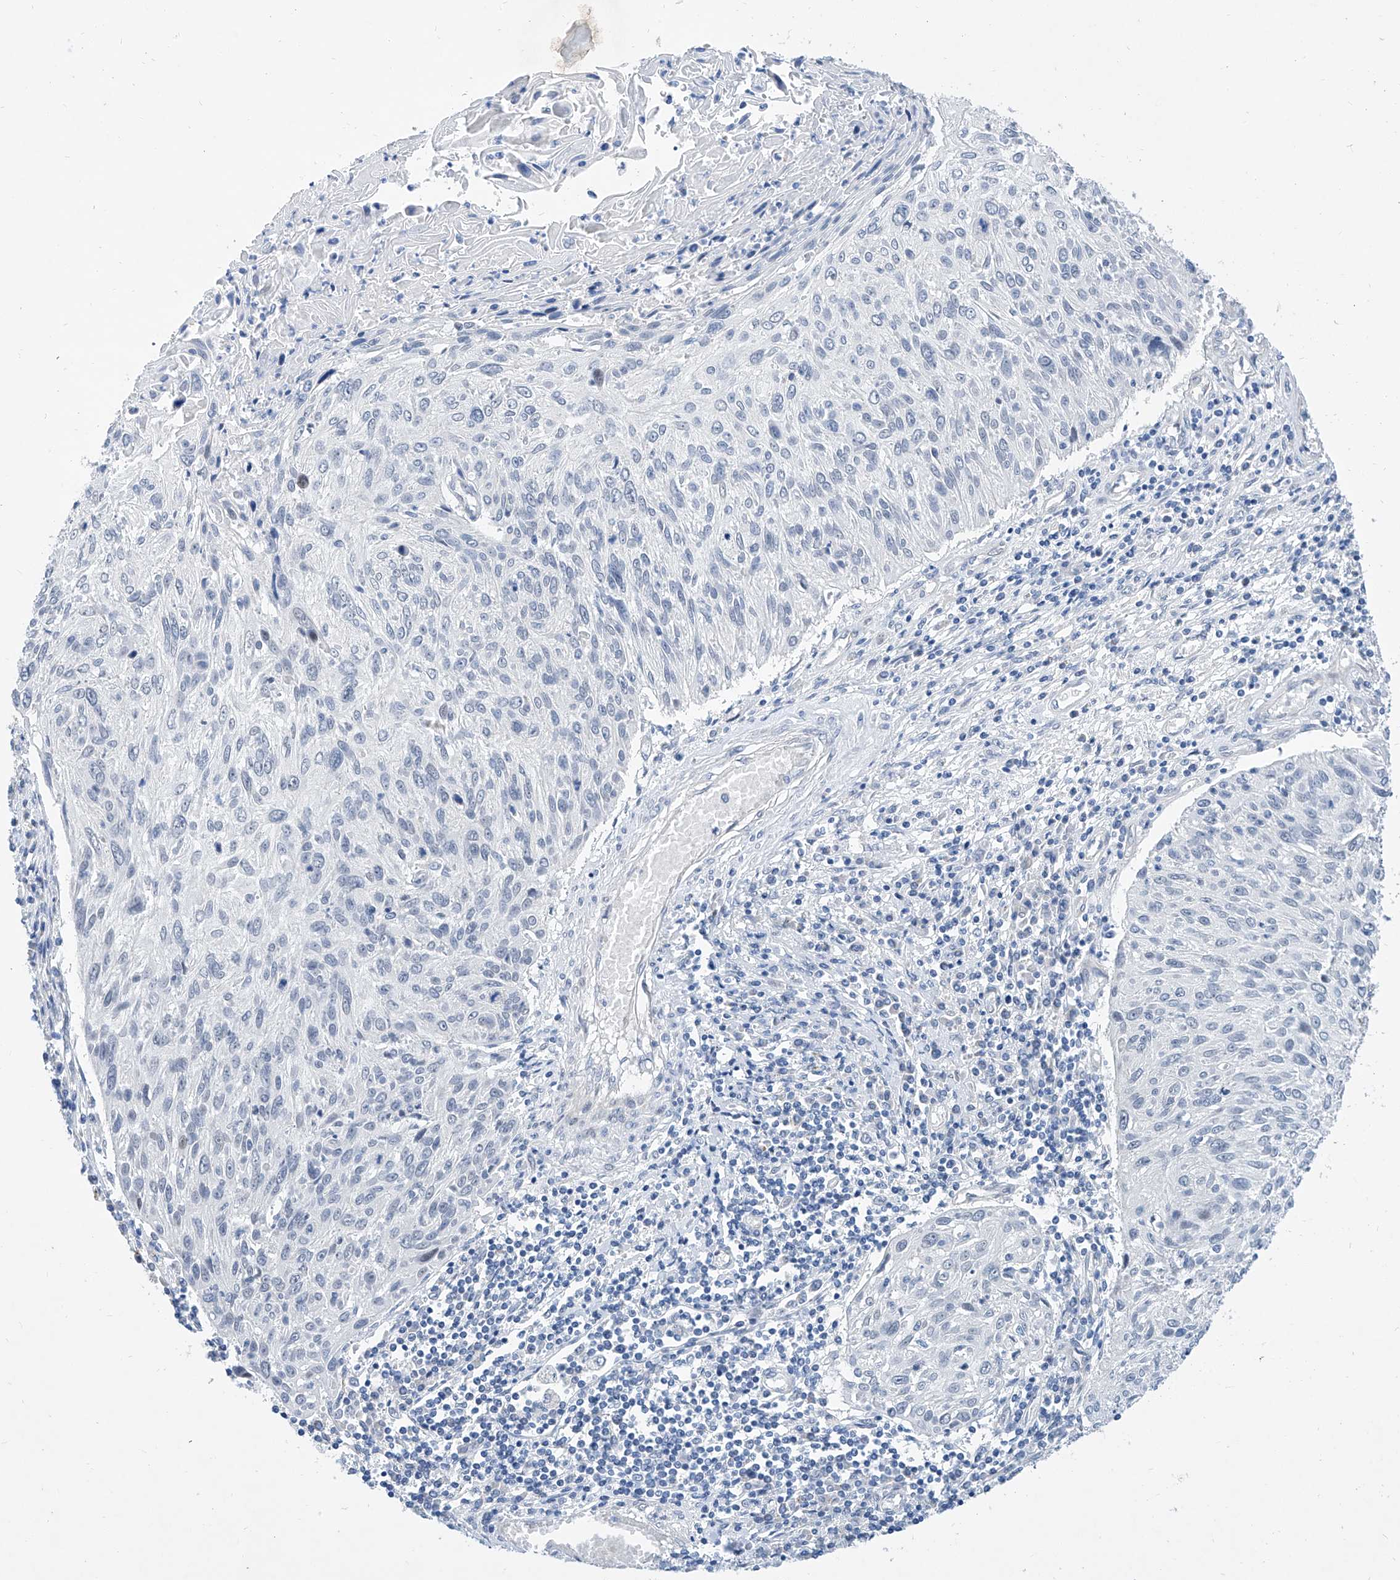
{"staining": {"intensity": "negative", "quantity": "none", "location": "none"}, "tissue": "cervical cancer", "cell_type": "Tumor cells", "image_type": "cancer", "snomed": [{"axis": "morphology", "description": "Squamous cell carcinoma, NOS"}, {"axis": "topography", "description": "Cervix"}], "caption": "Immunohistochemistry (IHC) histopathology image of cervical cancer (squamous cell carcinoma) stained for a protein (brown), which shows no staining in tumor cells.", "gene": "BPTF", "patient": {"sex": "female", "age": 51}}